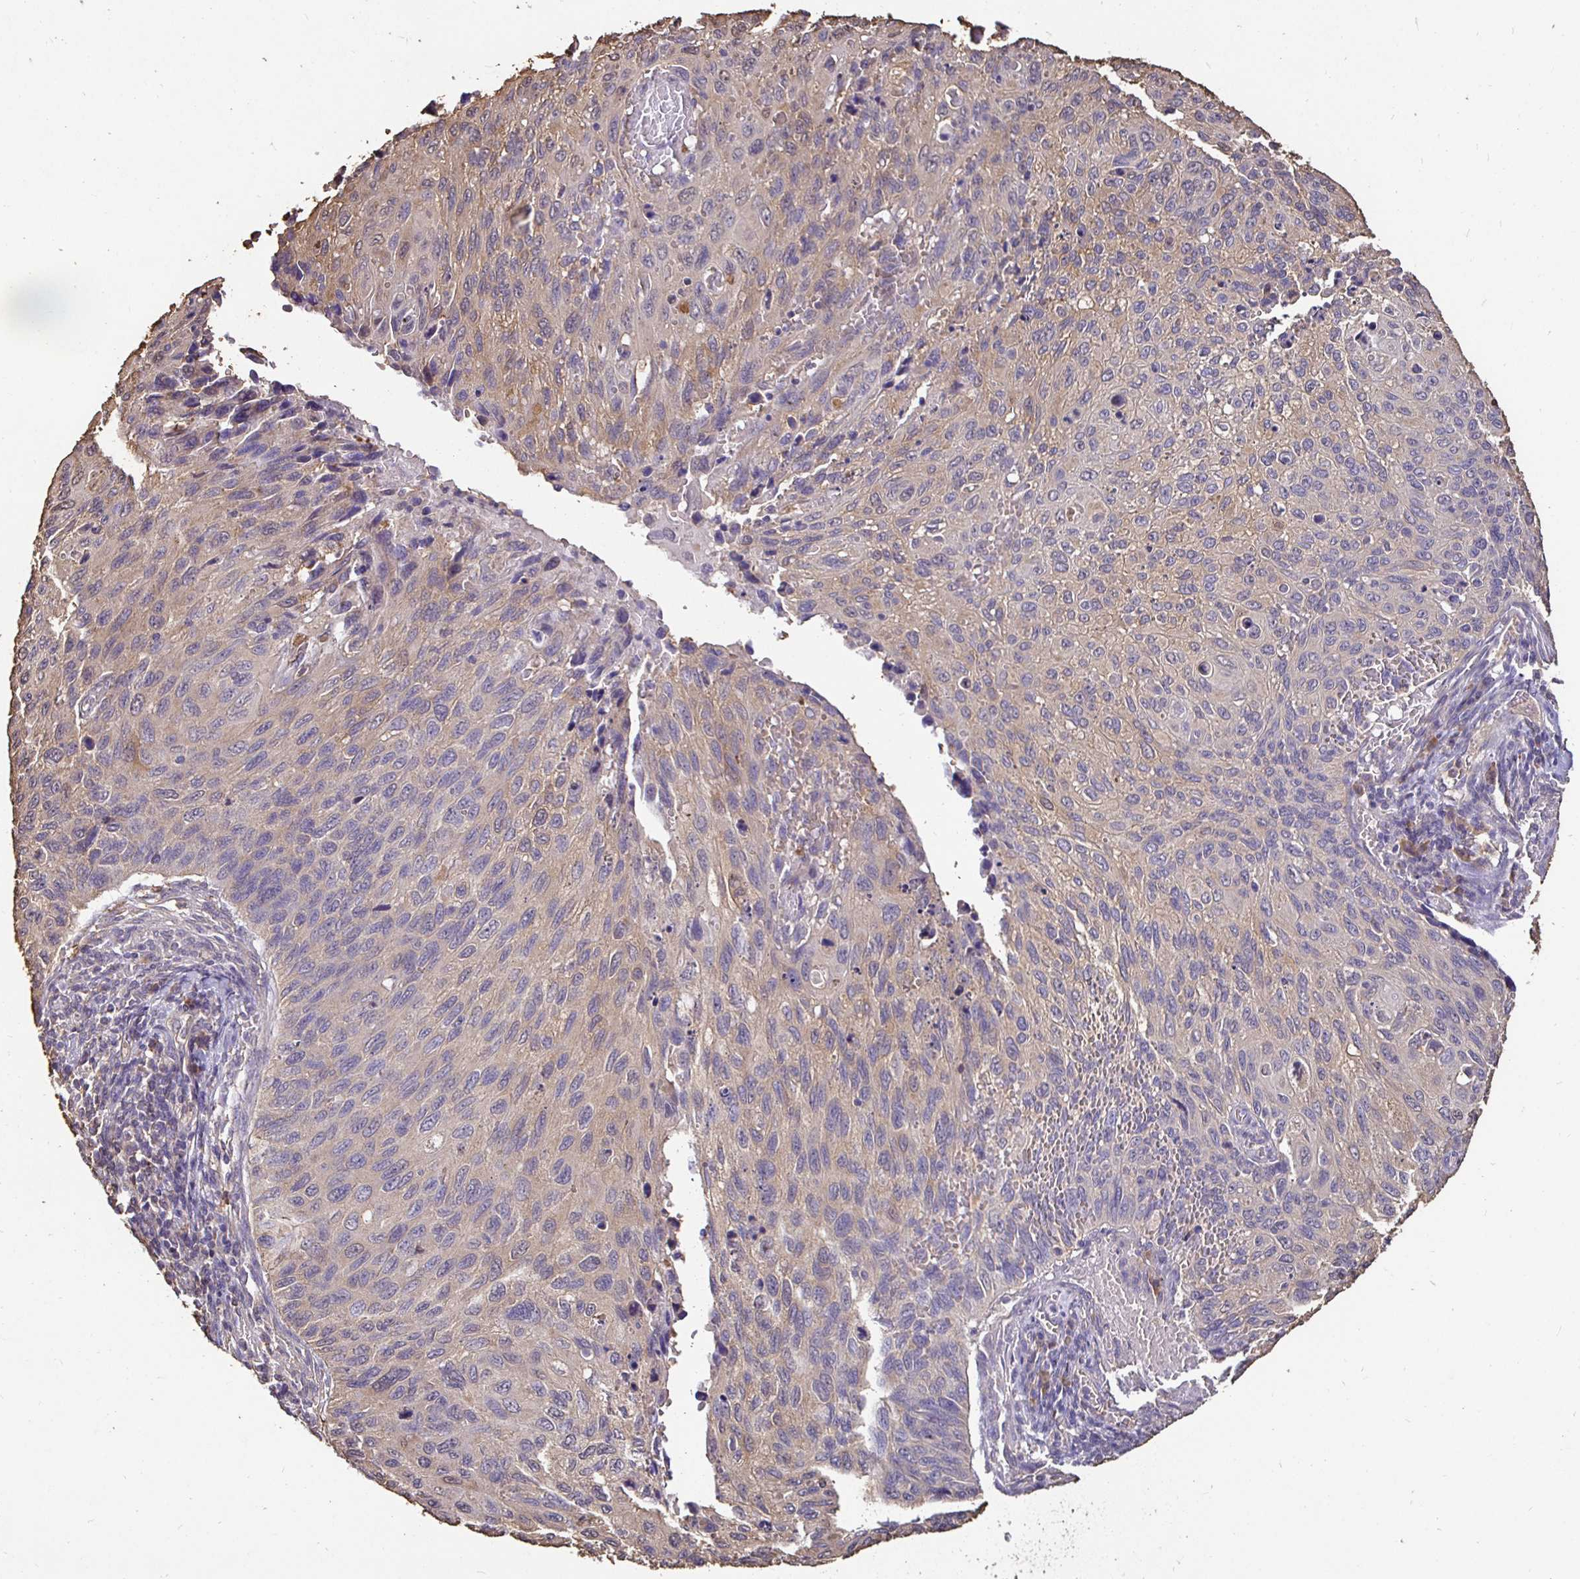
{"staining": {"intensity": "weak", "quantity": "<25%", "location": "cytoplasmic/membranous"}, "tissue": "cervical cancer", "cell_type": "Tumor cells", "image_type": "cancer", "snomed": [{"axis": "morphology", "description": "Squamous cell carcinoma, NOS"}, {"axis": "topography", "description": "Cervix"}], "caption": "A high-resolution photomicrograph shows immunohistochemistry (IHC) staining of squamous cell carcinoma (cervical), which shows no significant staining in tumor cells.", "gene": "MAPK8IP3", "patient": {"sex": "female", "age": 70}}